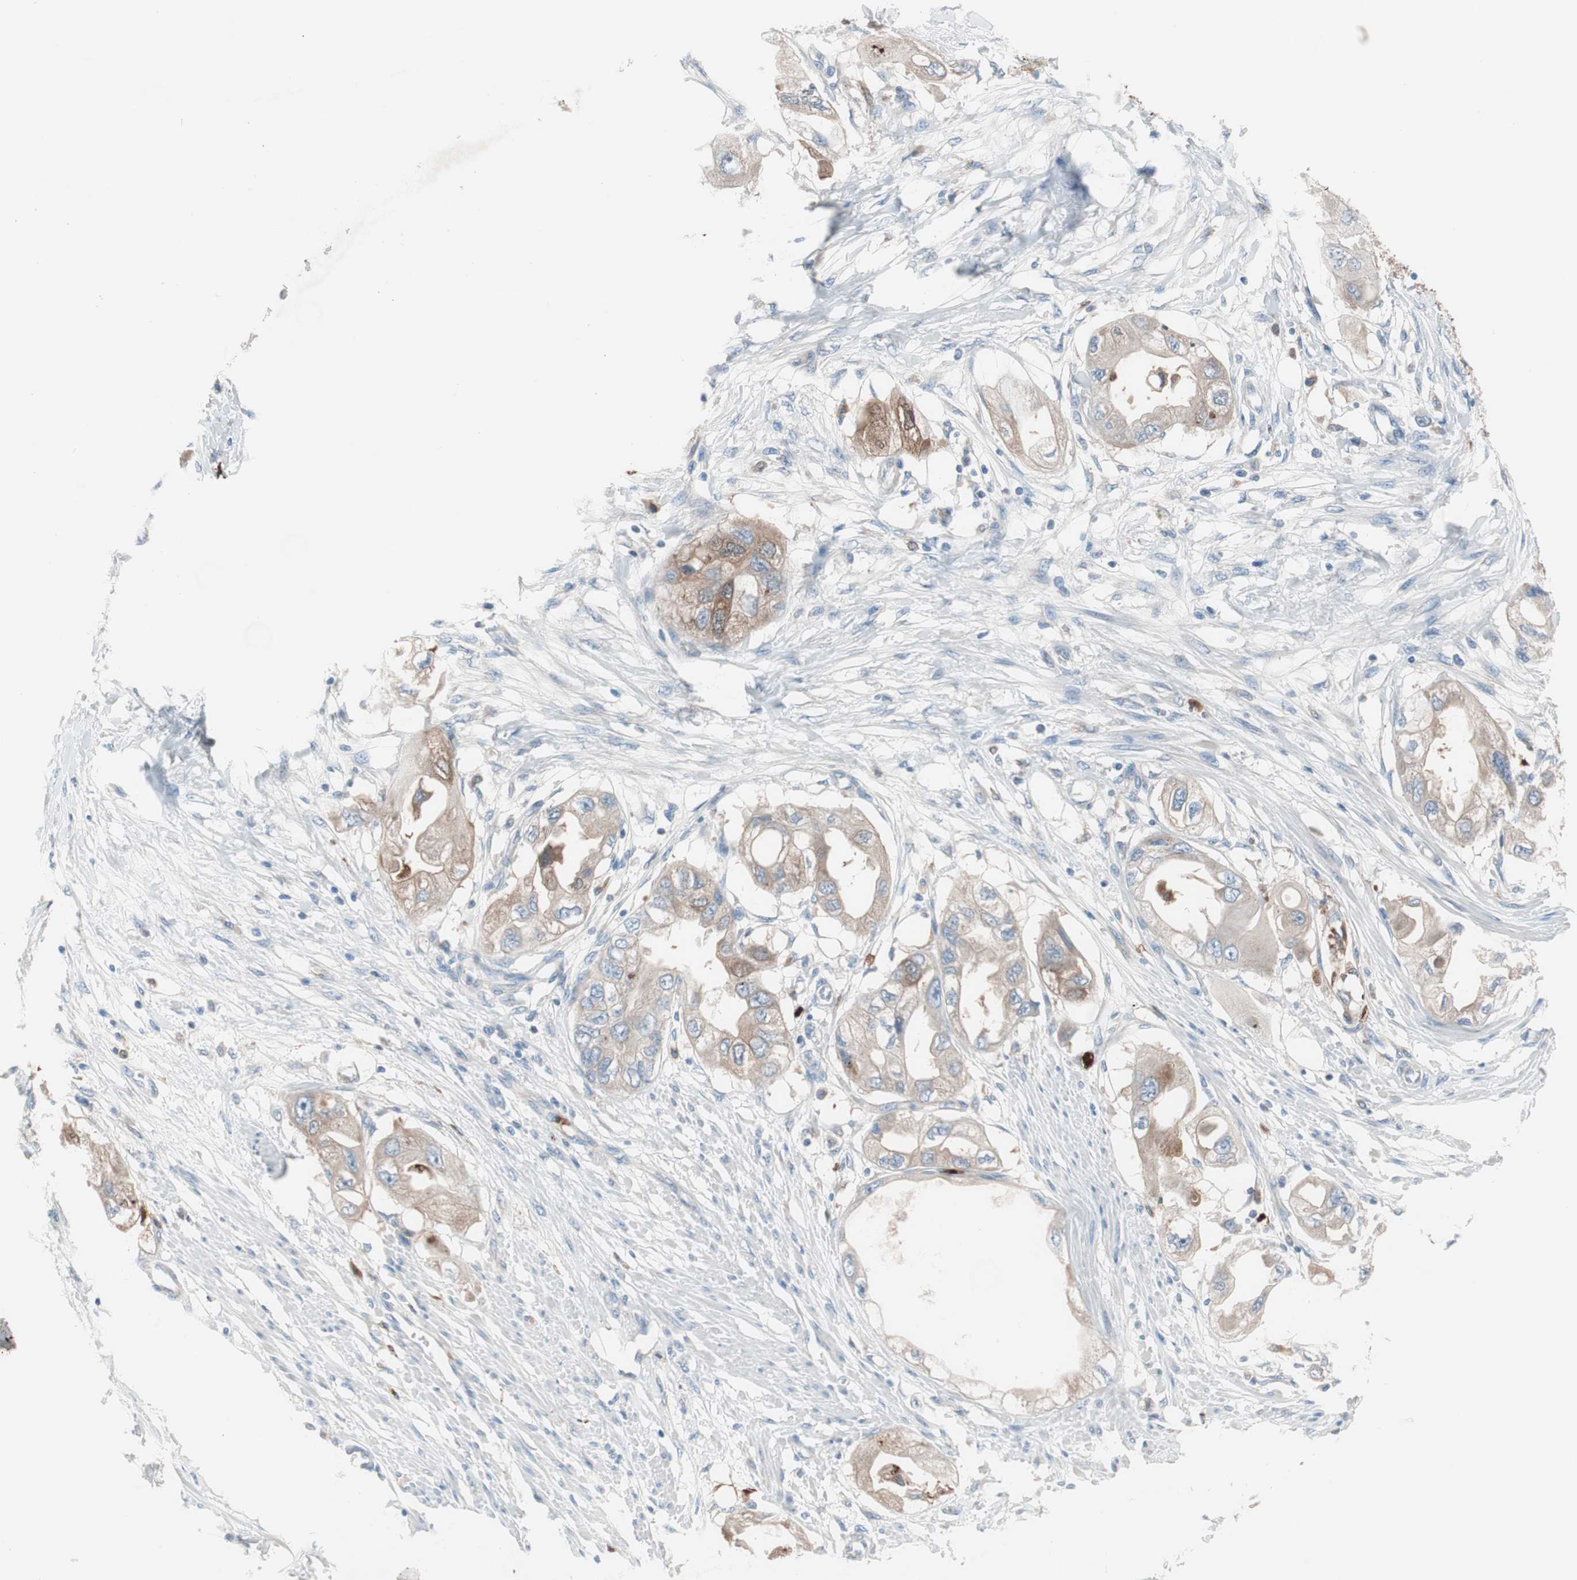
{"staining": {"intensity": "weak", "quantity": ">75%", "location": "cytoplasmic/membranous"}, "tissue": "endometrial cancer", "cell_type": "Tumor cells", "image_type": "cancer", "snomed": [{"axis": "morphology", "description": "Adenocarcinoma, NOS"}, {"axis": "topography", "description": "Endometrium"}], "caption": "Immunohistochemistry (IHC) image of adenocarcinoma (endometrial) stained for a protein (brown), which demonstrates low levels of weak cytoplasmic/membranous staining in approximately >75% of tumor cells.", "gene": "CLEC4D", "patient": {"sex": "female", "age": 67}}